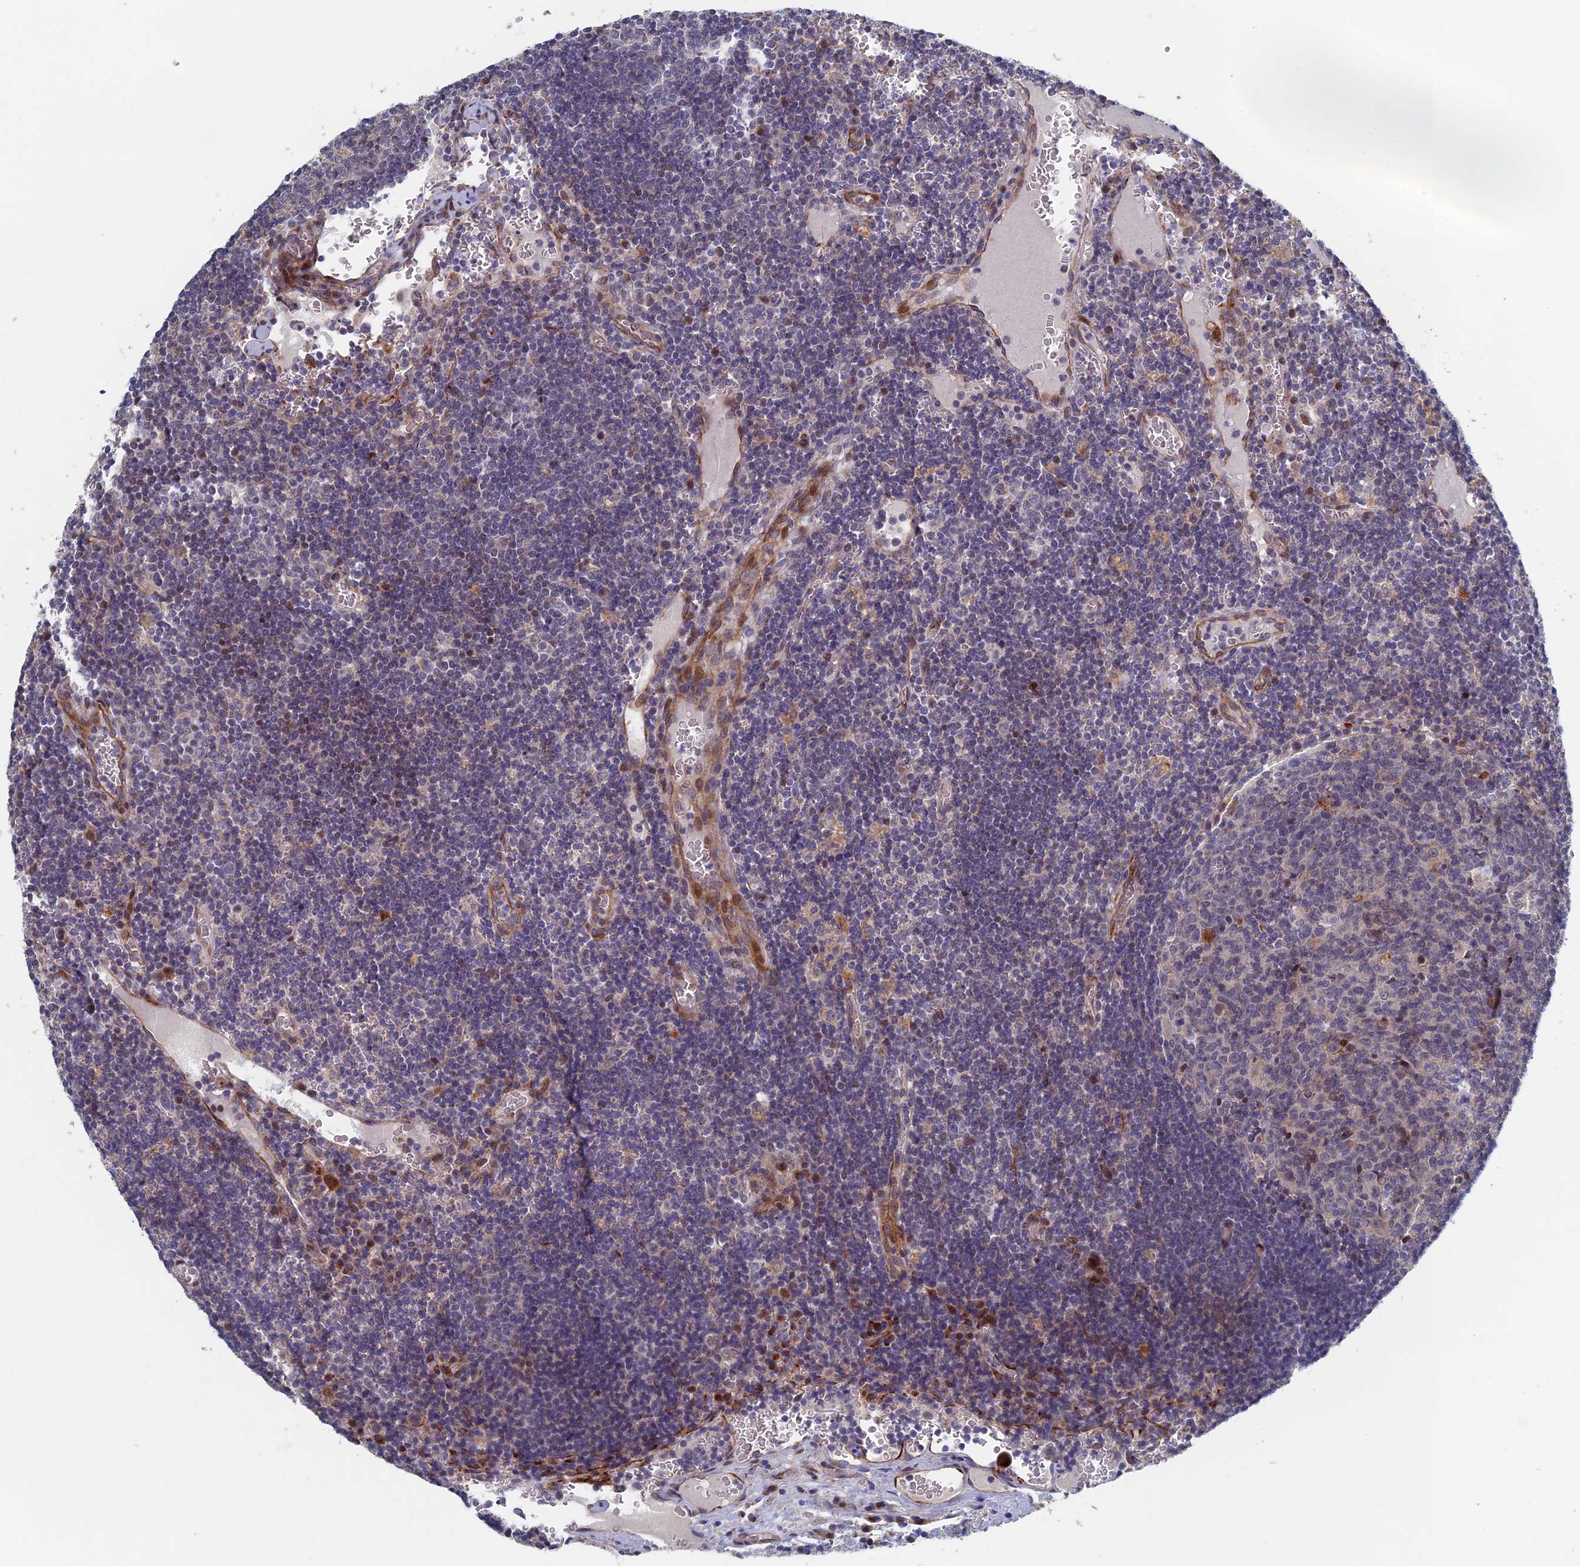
{"staining": {"intensity": "negative", "quantity": "none", "location": "none"}, "tissue": "lymph node", "cell_type": "Germinal center cells", "image_type": "normal", "snomed": [{"axis": "morphology", "description": "Normal tissue, NOS"}, {"axis": "topography", "description": "Lymph node"}], "caption": "The IHC histopathology image has no significant positivity in germinal center cells of lymph node. (Brightfield microscopy of DAB (3,3'-diaminobenzidine) immunohistochemistry (IHC) at high magnification).", "gene": "GTF2IRD1", "patient": {"sex": "female", "age": 73}}